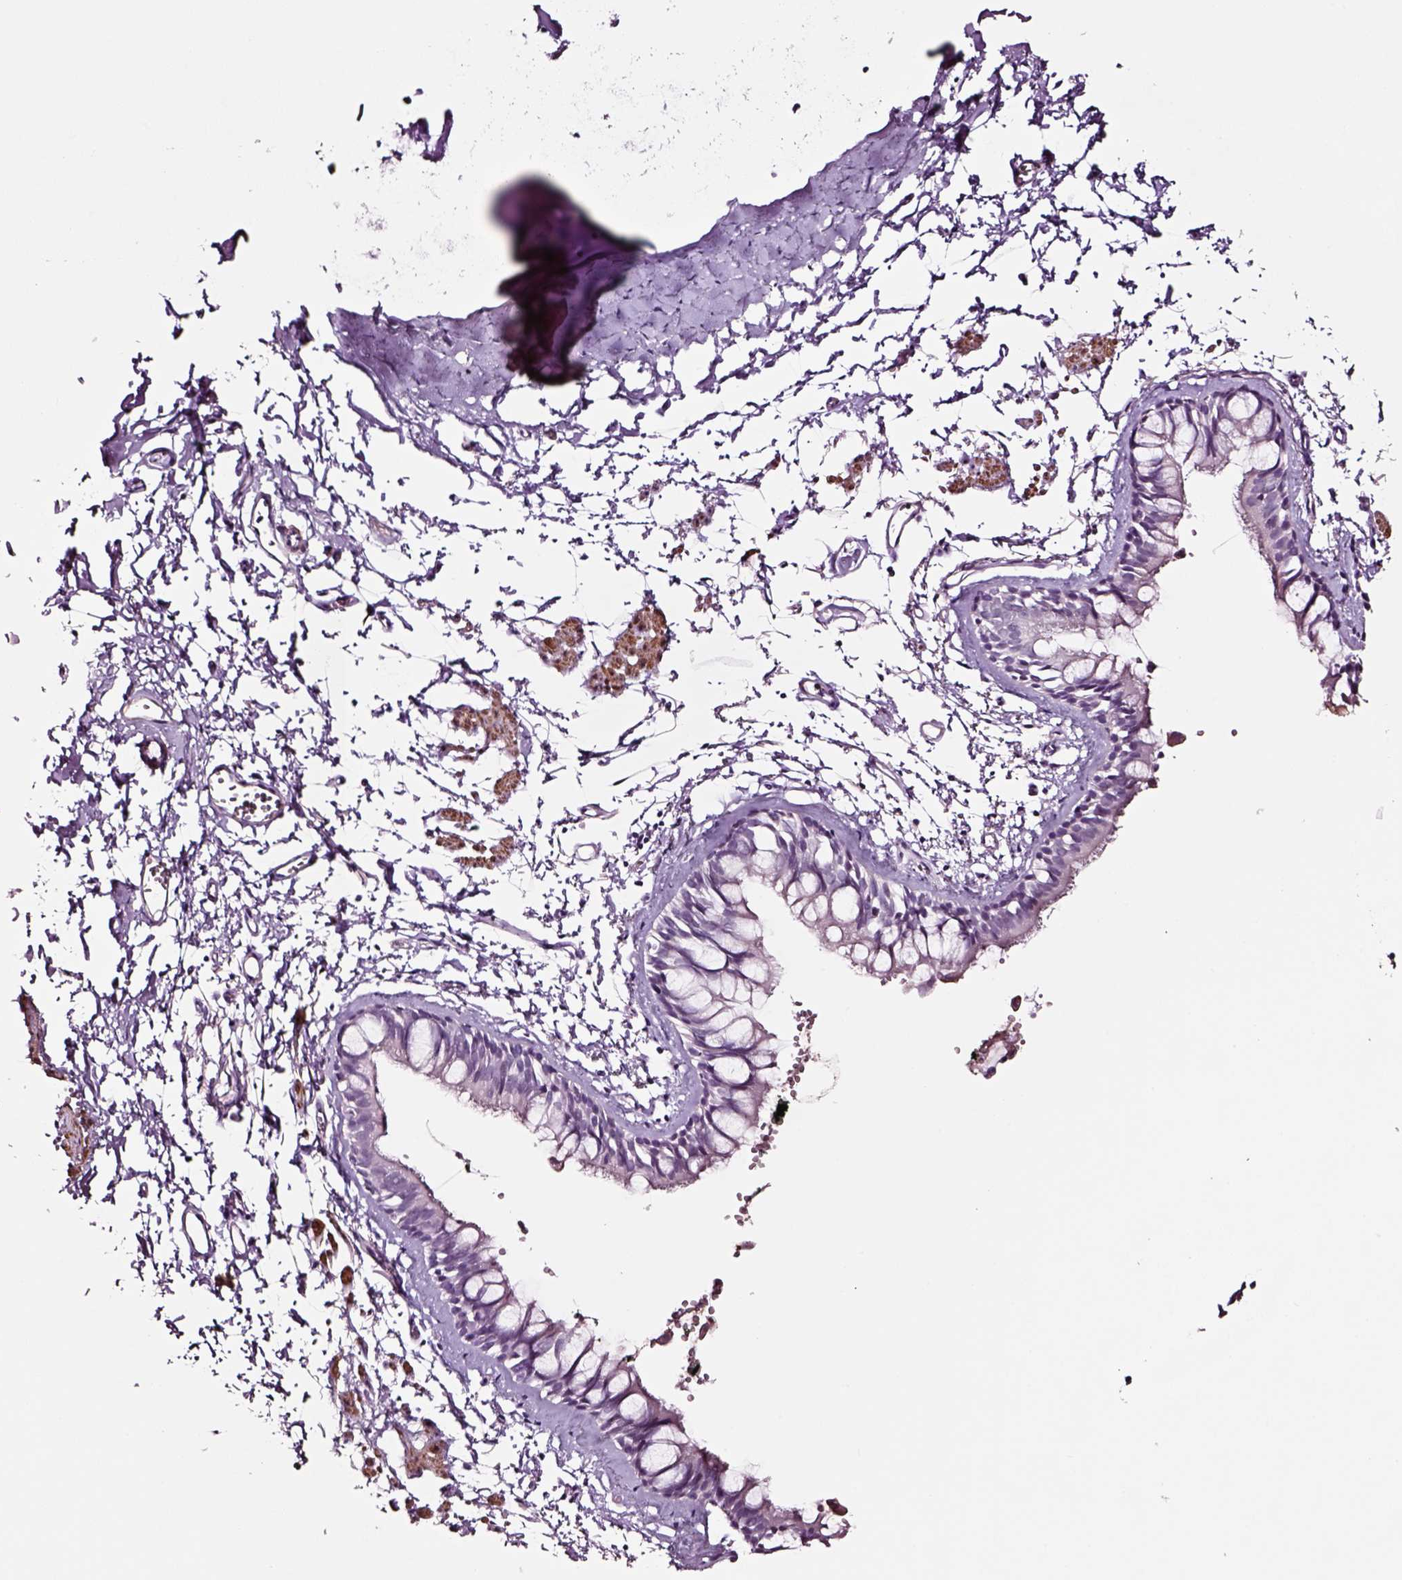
{"staining": {"intensity": "negative", "quantity": "none", "location": "none"}, "tissue": "bronchus", "cell_type": "Respiratory epithelial cells", "image_type": "normal", "snomed": [{"axis": "morphology", "description": "Normal tissue, NOS"}, {"axis": "topography", "description": "Cartilage tissue"}, {"axis": "topography", "description": "Bronchus"}], "caption": "The micrograph exhibits no staining of respiratory epithelial cells in benign bronchus.", "gene": "SOX10", "patient": {"sex": "female", "age": 59}}